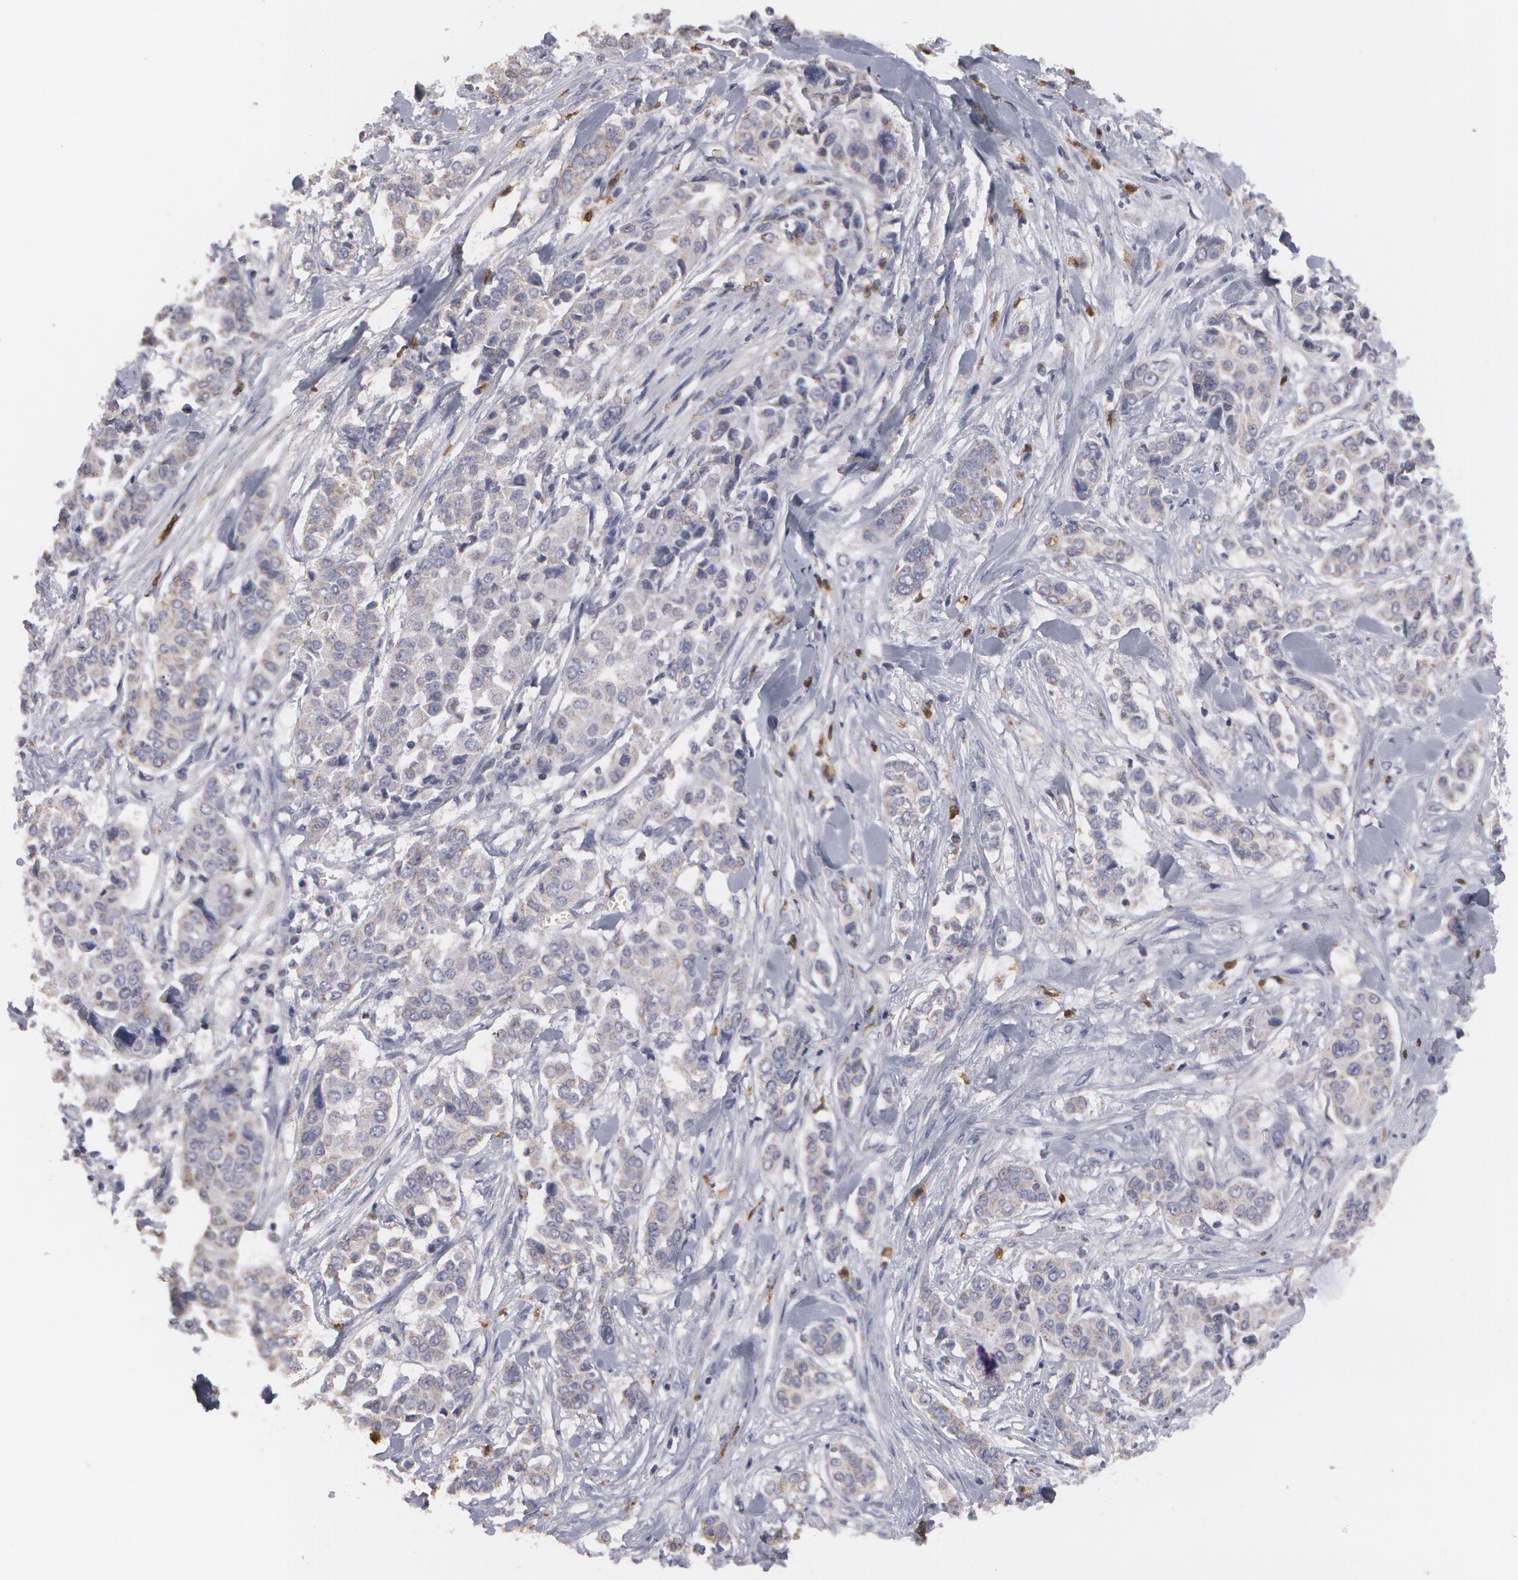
{"staining": {"intensity": "weak", "quantity": "25%-75%", "location": "cytoplasmic/membranous"}, "tissue": "pancreatic cancer", "cell_type": "Tumor cells", "image_type": "cancer", "snomed": [{"axis": "morphology", "description": "Adenocarcinoma, NOS"}, {"axis": "topography", "description": "Pancreas"}], "caption": "Pancreatic cancer stained with immunohistochemistry (IHC) displays weak cytoplasmic/membranous staining in about 25%-75% of tumor cells.", "gene": "CAT", "patient": {"sex": "female", "age": 52}}